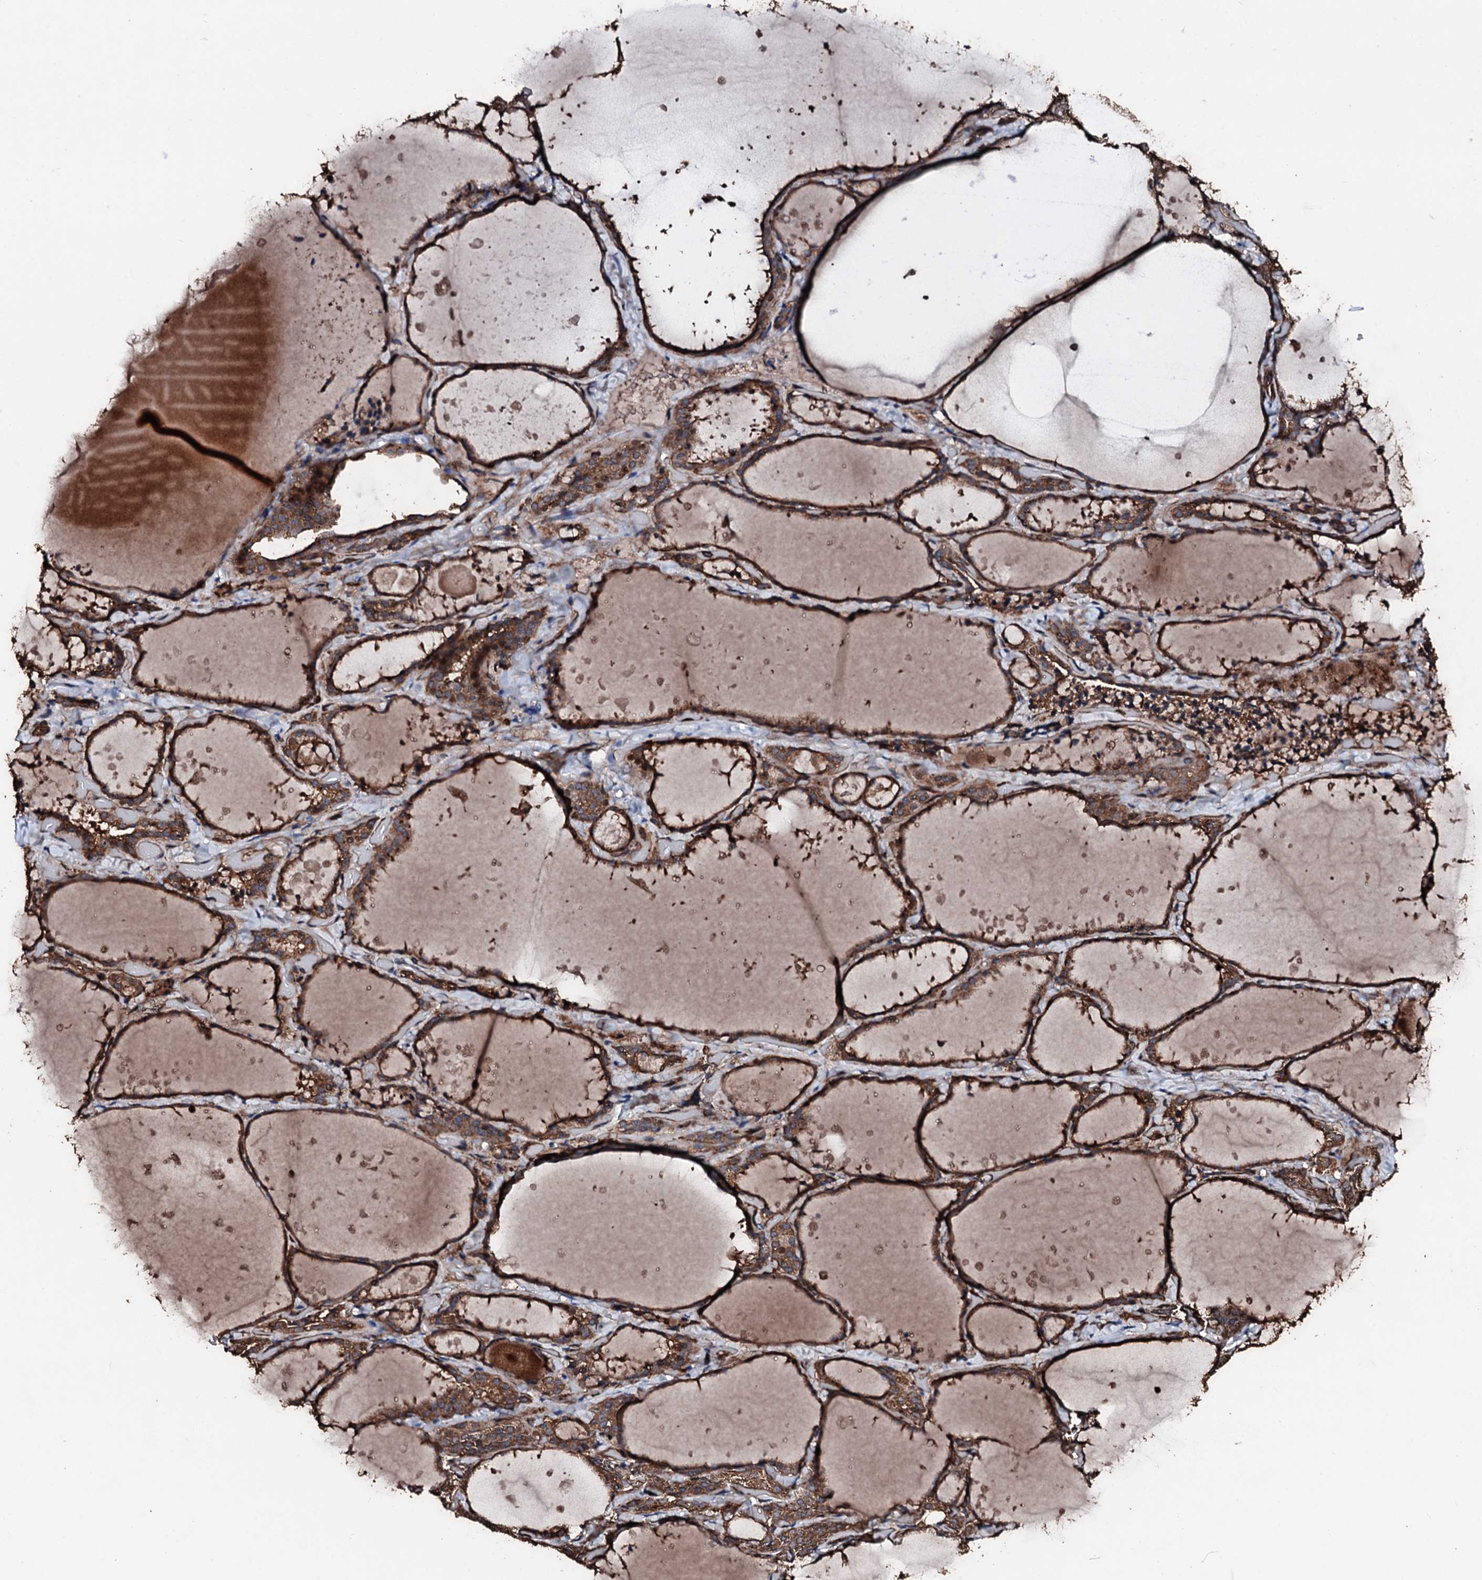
{"staining": {"intensity": "moderate", "quantity": ">75%", "location": "cytoplasmic/membranous"}, "tissue": "thyroid gland", "cell_type": "Glandular cells", "image_type": "normal", "snomed": [{"axis": "morphology", "description": "Normal tissue, NOS"}, {"axis": "topography", "description": "Thyroid gland"}], "caption": "Immunohistochemical staining of benign thyroid gland displays moderate cytoplasmic/membranous protein expression in approximately >75% of glandular cells.", "gene": "KIF18A", "patient": {"sex": "female", "age": 44}}